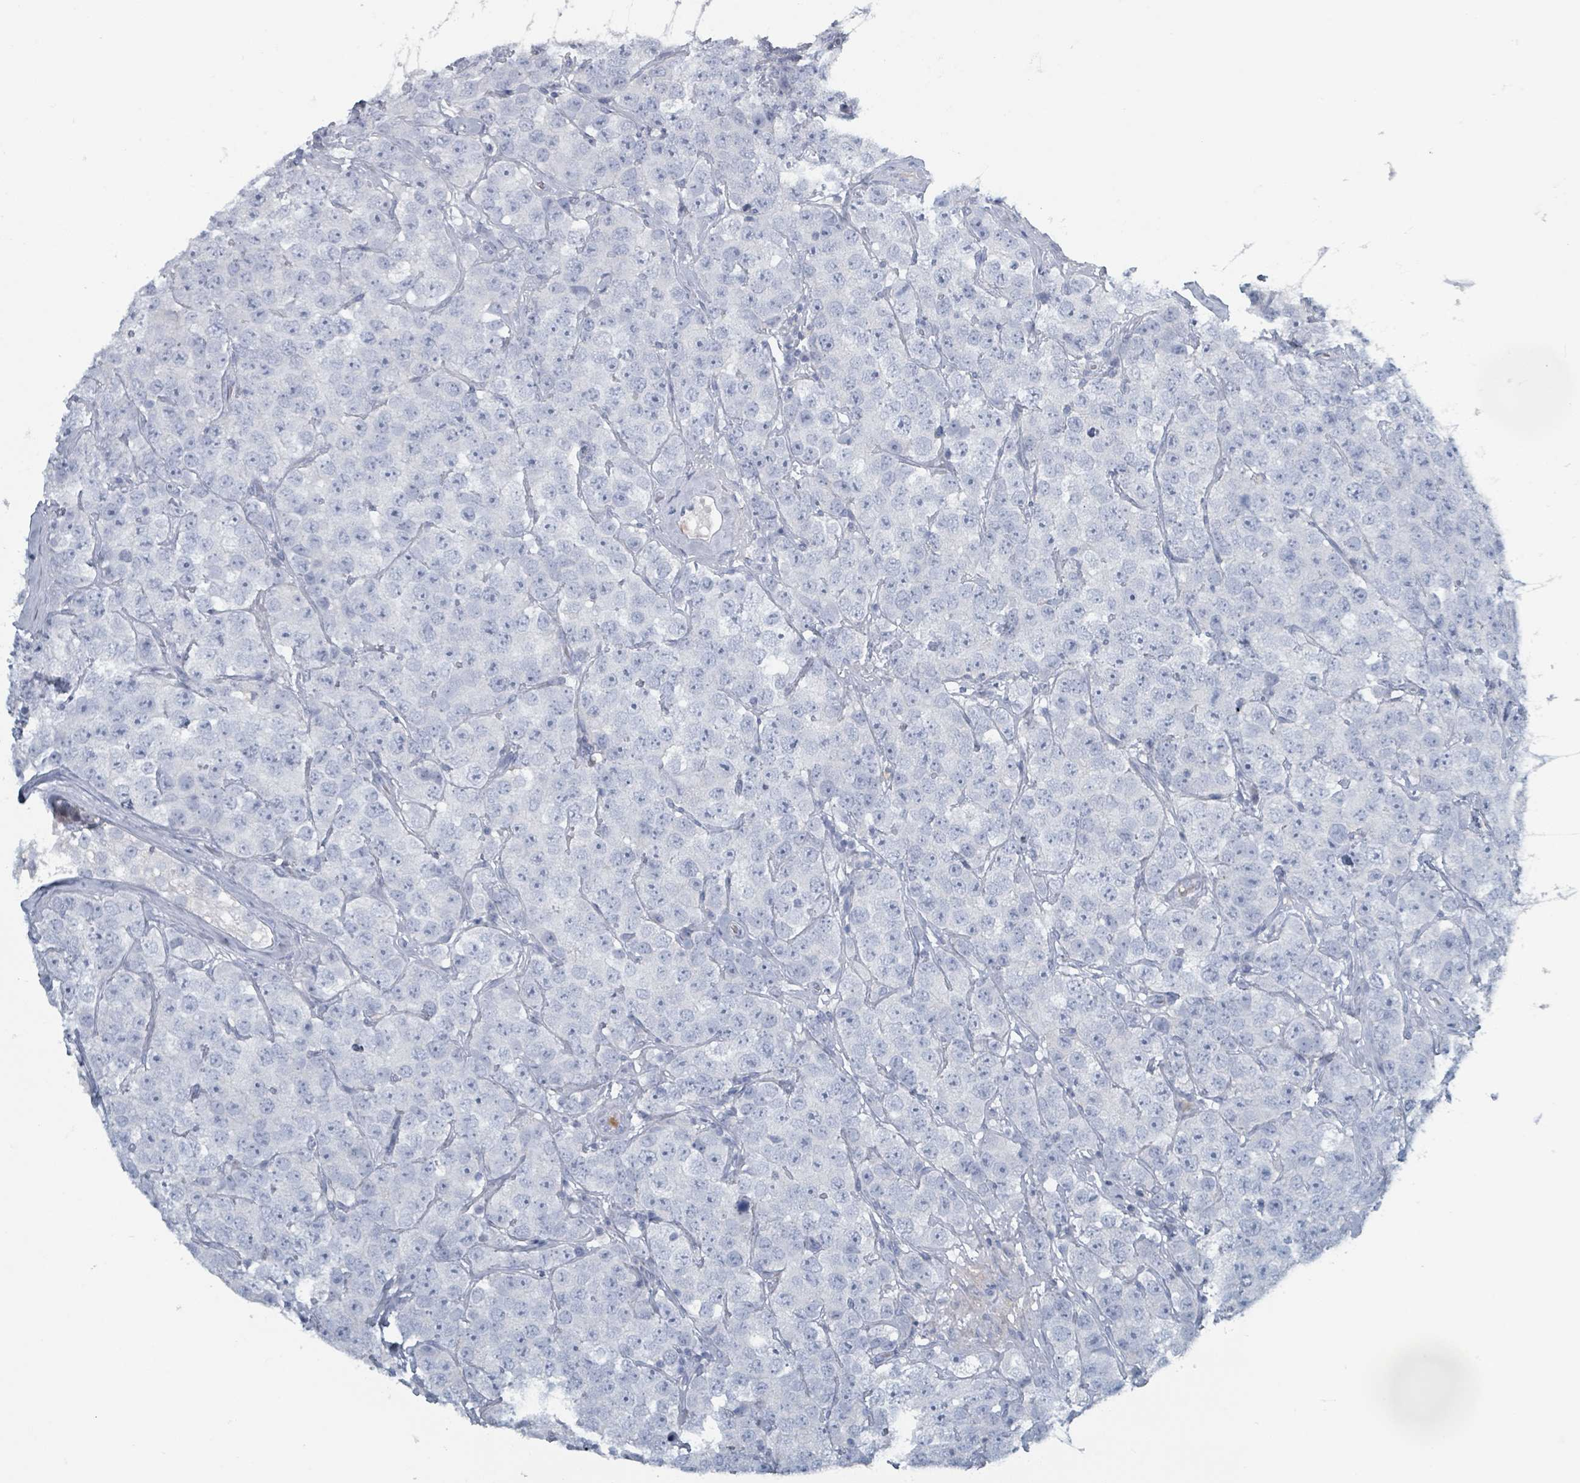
{"staining": {"intensity": "negative", "quantity": "none", "location": "none"}, "tissue": "testis cancer", "cell_type": "Tumor cells", "image_type": "cancer", "snomed": [{"axis": "morphology", "description": "Seminoma, NOS"}, {"axis": "topography", "description": "Testis"}], "caption": "Tumor cells are negative for brown protein staining in testis cancer.", "gene": "HEATR5A", "patient": {"sex": "male", "age": 28}}